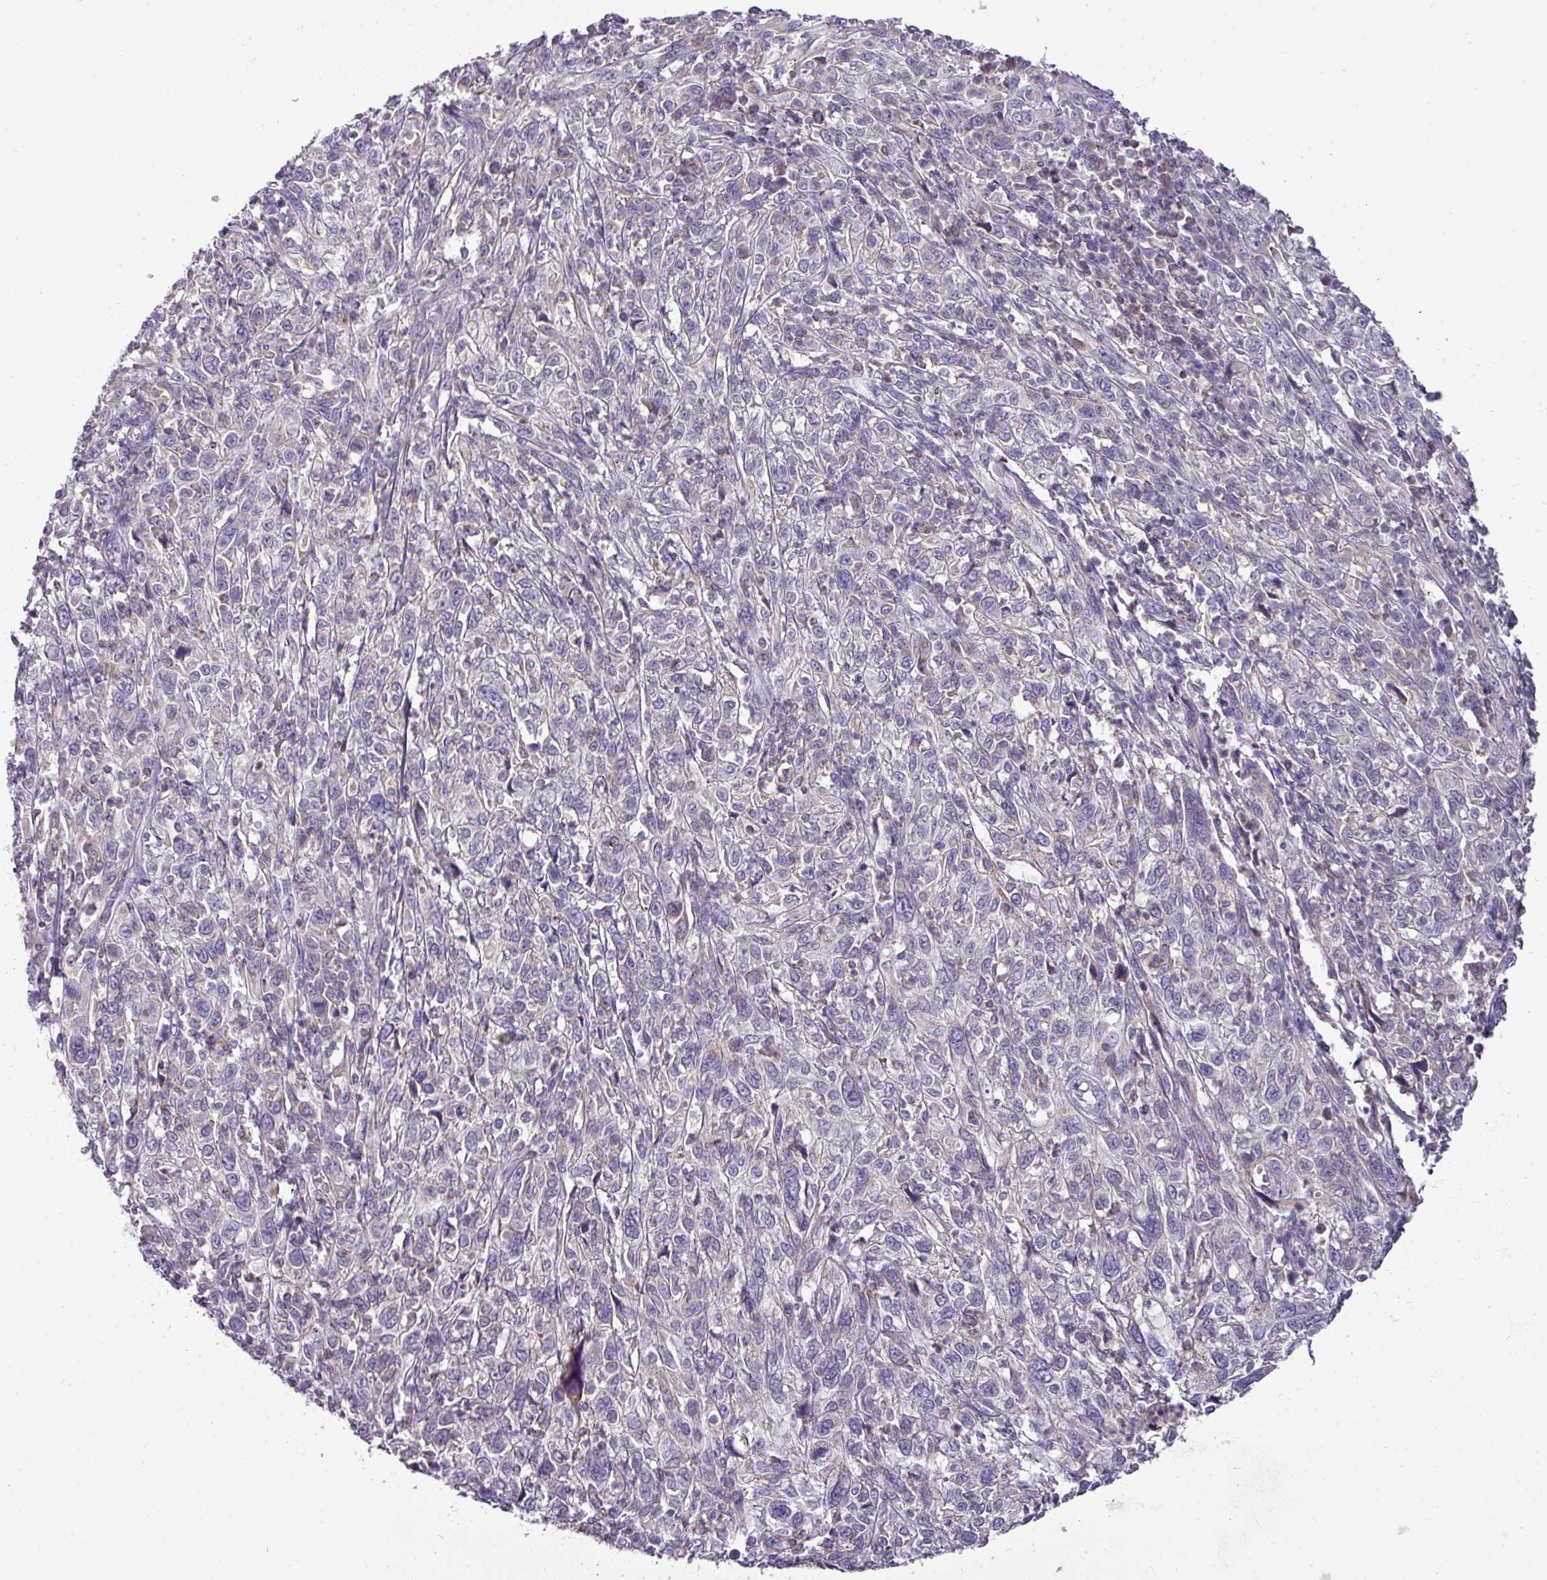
{"staining": {"intensity": "negative", "quantity": "none", "location": "none"}, "tissue": "cervical cancer", "cell_type": "Tumor cells", "image_type": "cancer", "snomed": [{"axis": "morphology", "description": "Squamous cell carcinoma, NOS"}, {"axis": "topography", "description": "Cervix"}], "caption": "Image shows no significant protein expression in tumor cells of cervical cancer.", "gene": "TRAPPC1", "patient": {"sex": "female", "age": 46}}